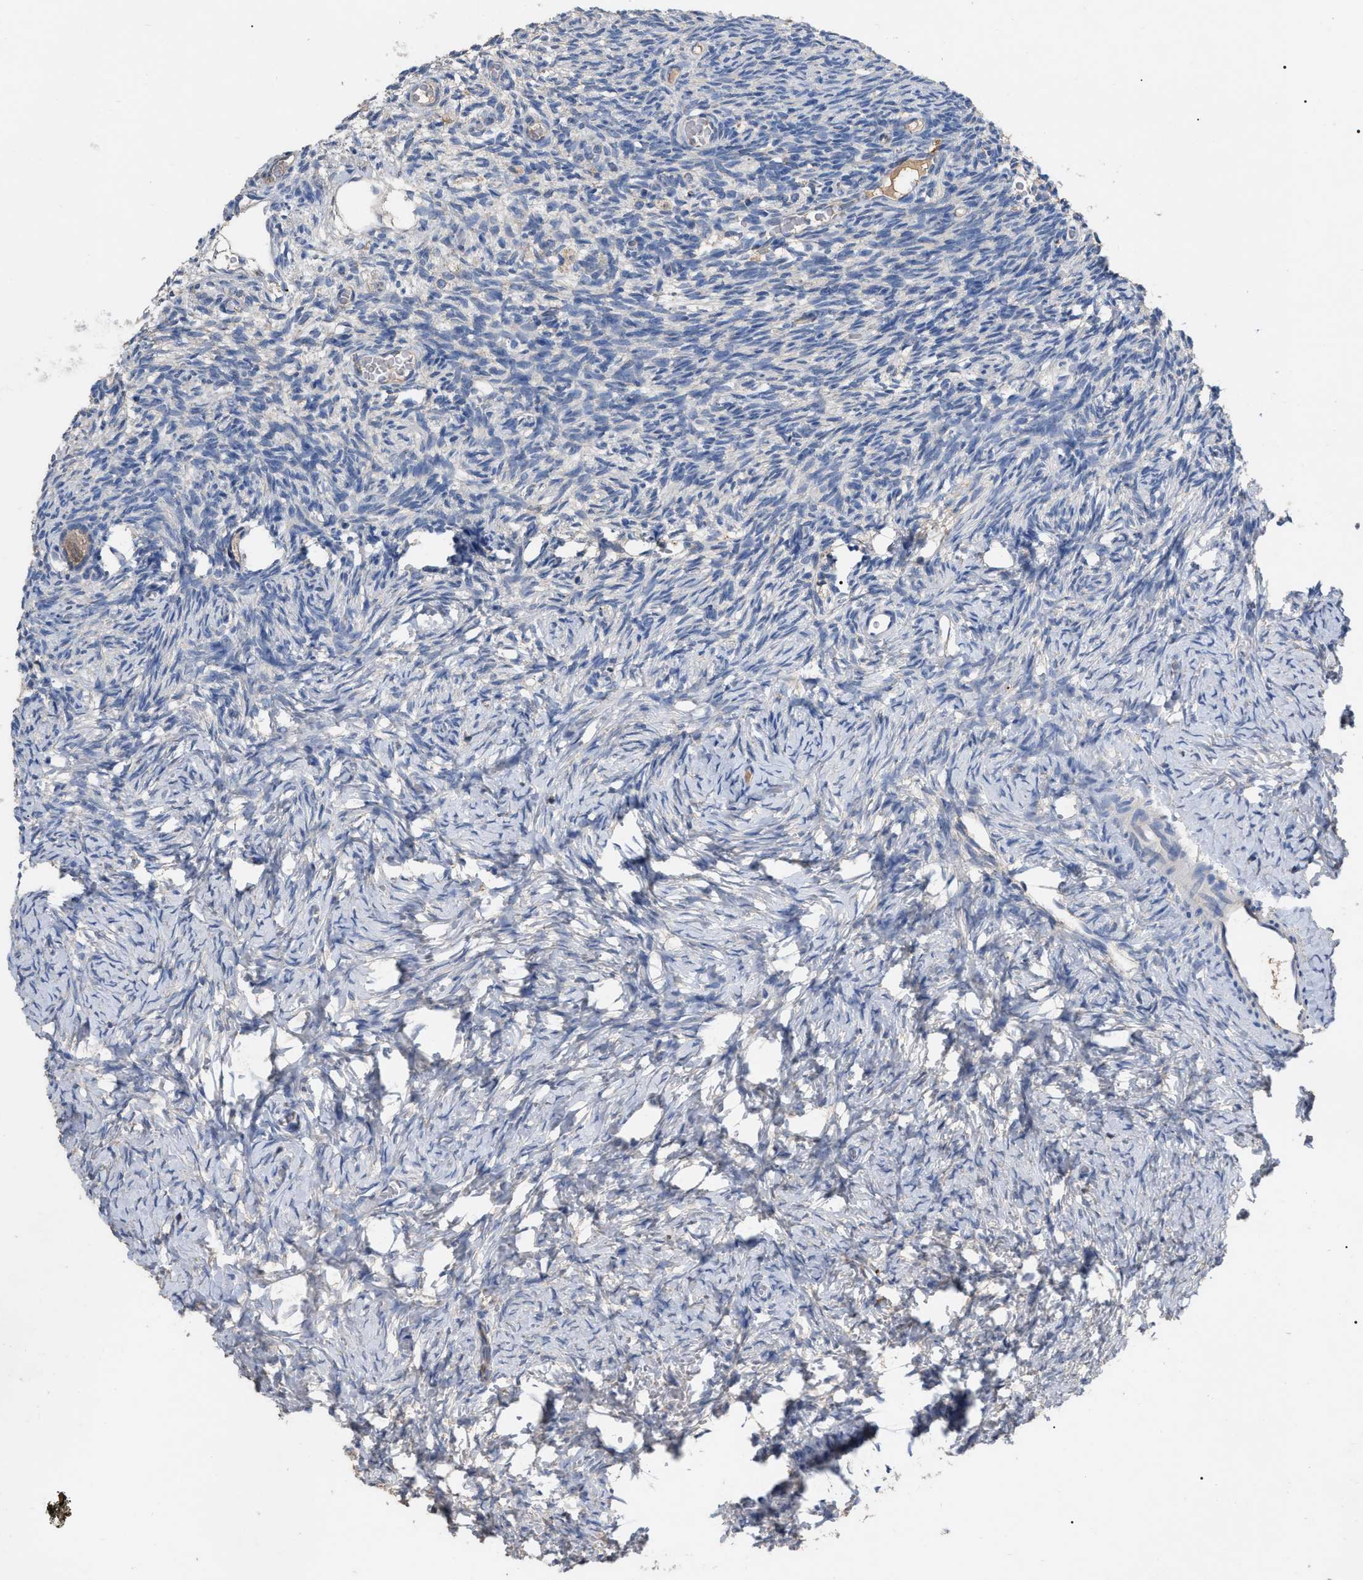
{"staining": {"intensity": "weak", "quantity": ">75%", "location": "cytoplasmic/membranous"}, "tissue": "ovary", "cell_type": "Follicle cells", "image_type": "normal", "snomed": [{"axis": "morphology", "description": "Normal tissue, NOS"}, {"axis": "topography", "description": "Ovary"}], "caption": "Weak cytoplasmic/membranous protein staining is present in about >75% of follicle cells in ovary. Immunohistochemistry stains the protein of interest in brown and the nuclei are stained blue.", "gene": "GPR179", "patient": {"sex": "female", "age": 27}}